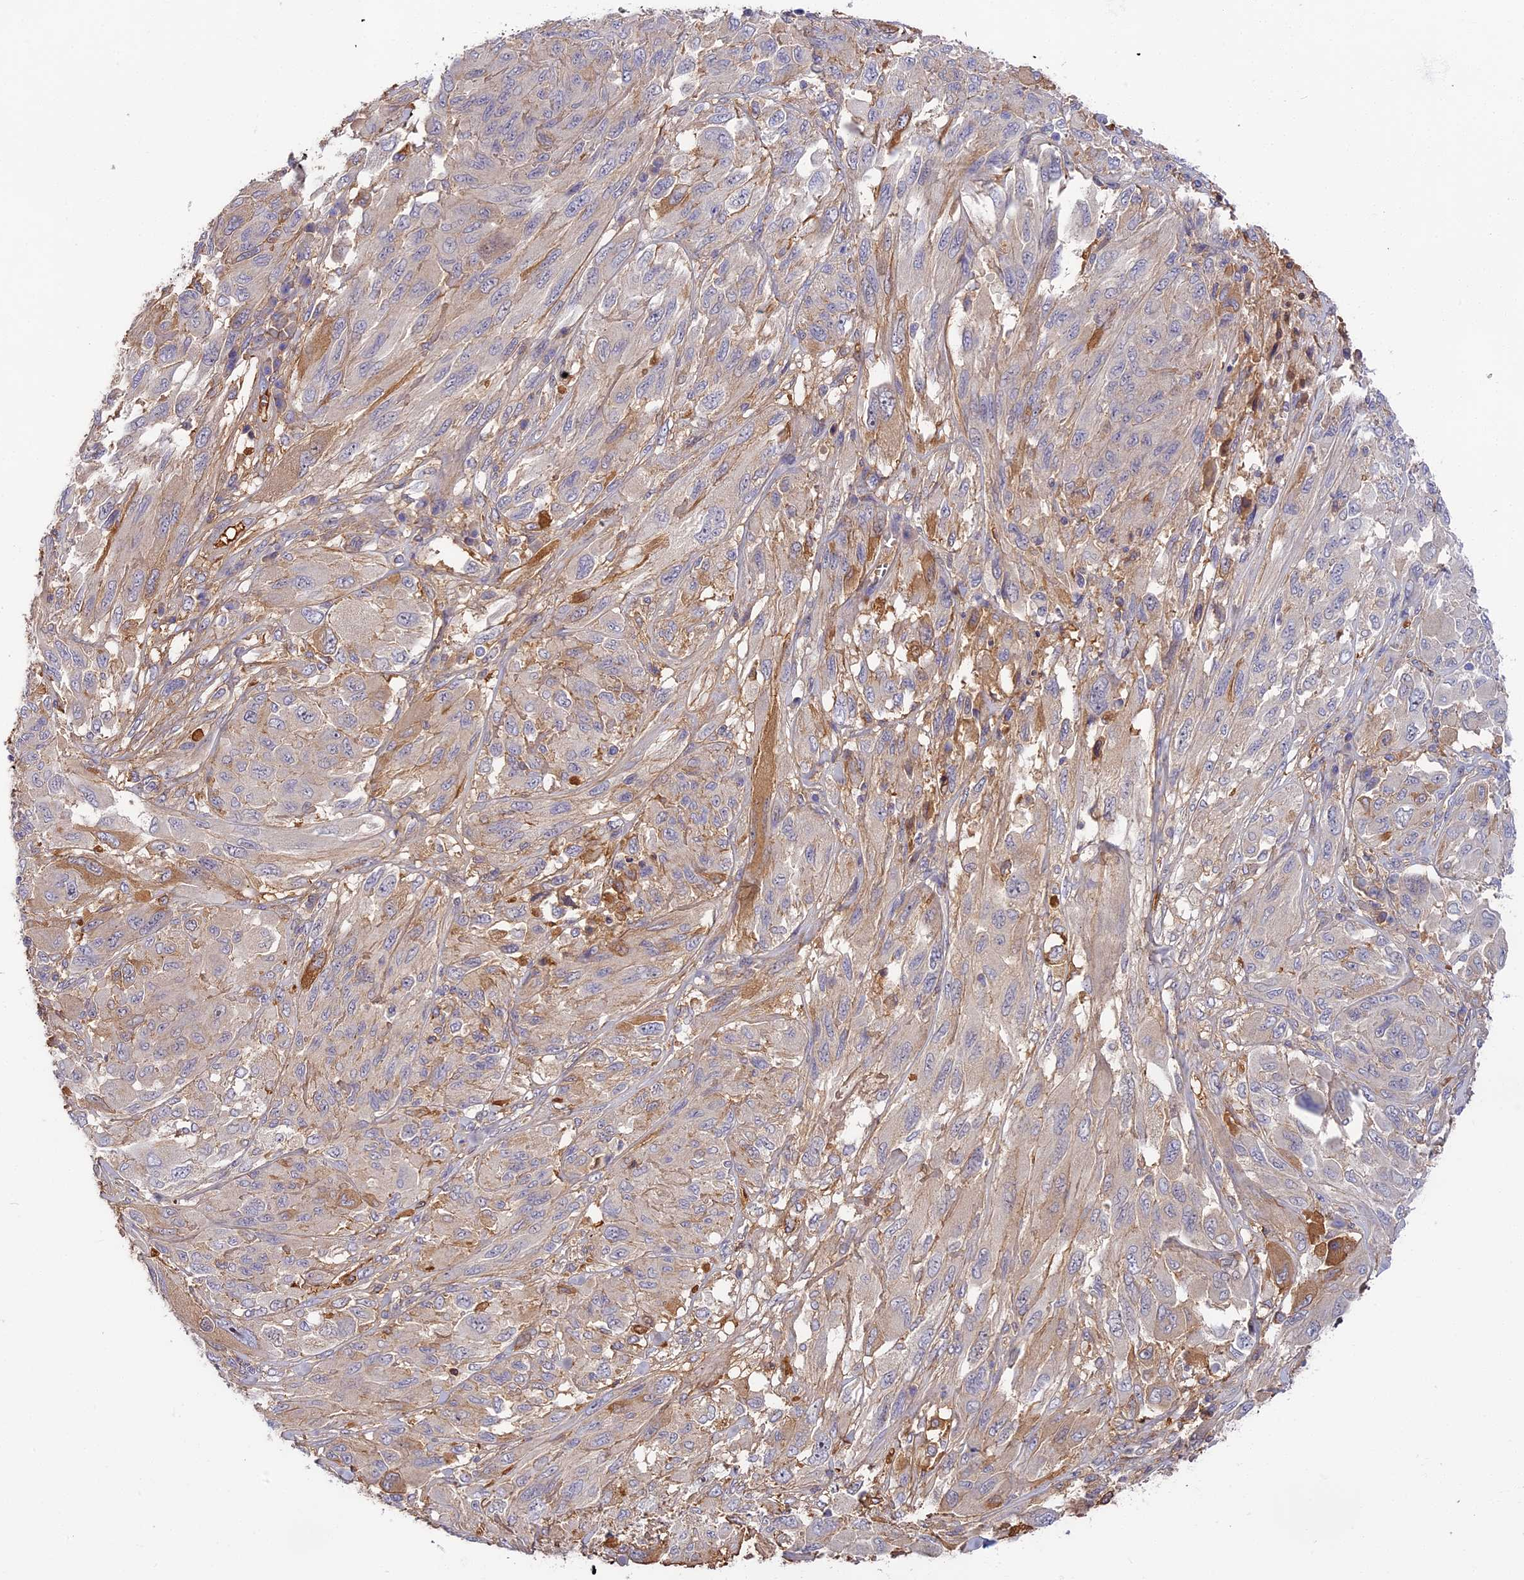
{"staining": {"intensity": "moderate", "quantity": "25%-75%", "location": "cytoplasmic/membranous"}, "tissue": "melanoma", "cell_type": "Tumor cells", "image_type": "cancer", "snomed": [{"axis": "morphology", "description": "Malignant melanoma, NOS"}, {"axis": "topography", "description": "Skin"}], "caption": "Melanoma stained with a protein marker reveals moderate staining in tumor cells.", "gene": "ADGRD1", "patient": {"sex": "female", "age": 91}}